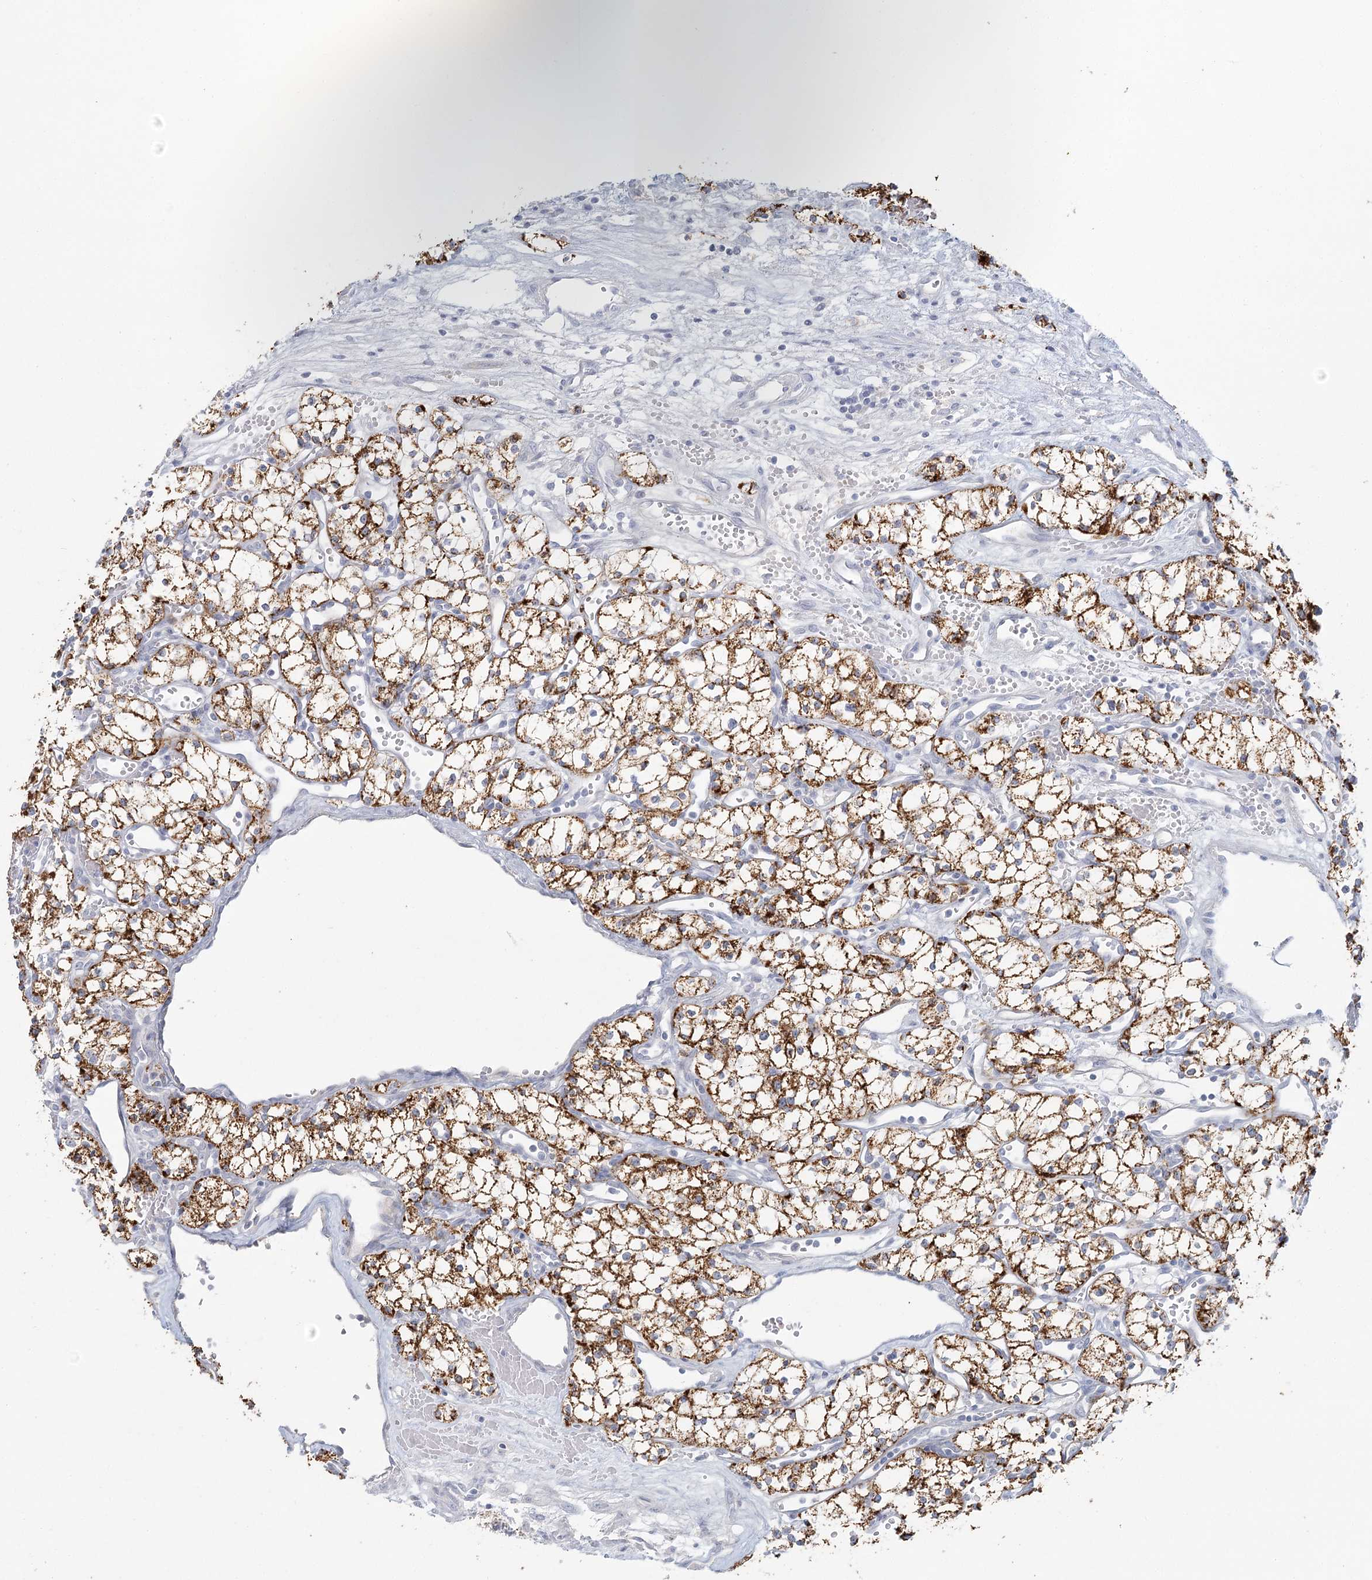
{"staining": {"intensity": "strong", "quantity": ">75%", "location": "cytoplasmic/membranous"}, "tissue": "renal cancer", "cell_type": "Tumor cells", "image_type": "cancer", "snomed": [{"axis": "morphology", "description": "Adenocarcinoma, NOS"}, {"axis": "topography", "description": "Kidney"}], "caption": "Protein staining of renal adenocarcinoma tissue reveals strong cytoplasmic/membranous staining in approximately >75% of tumor cells.", "gene": "DMGDH", "patient": {"sex": "male", "age": 59}}